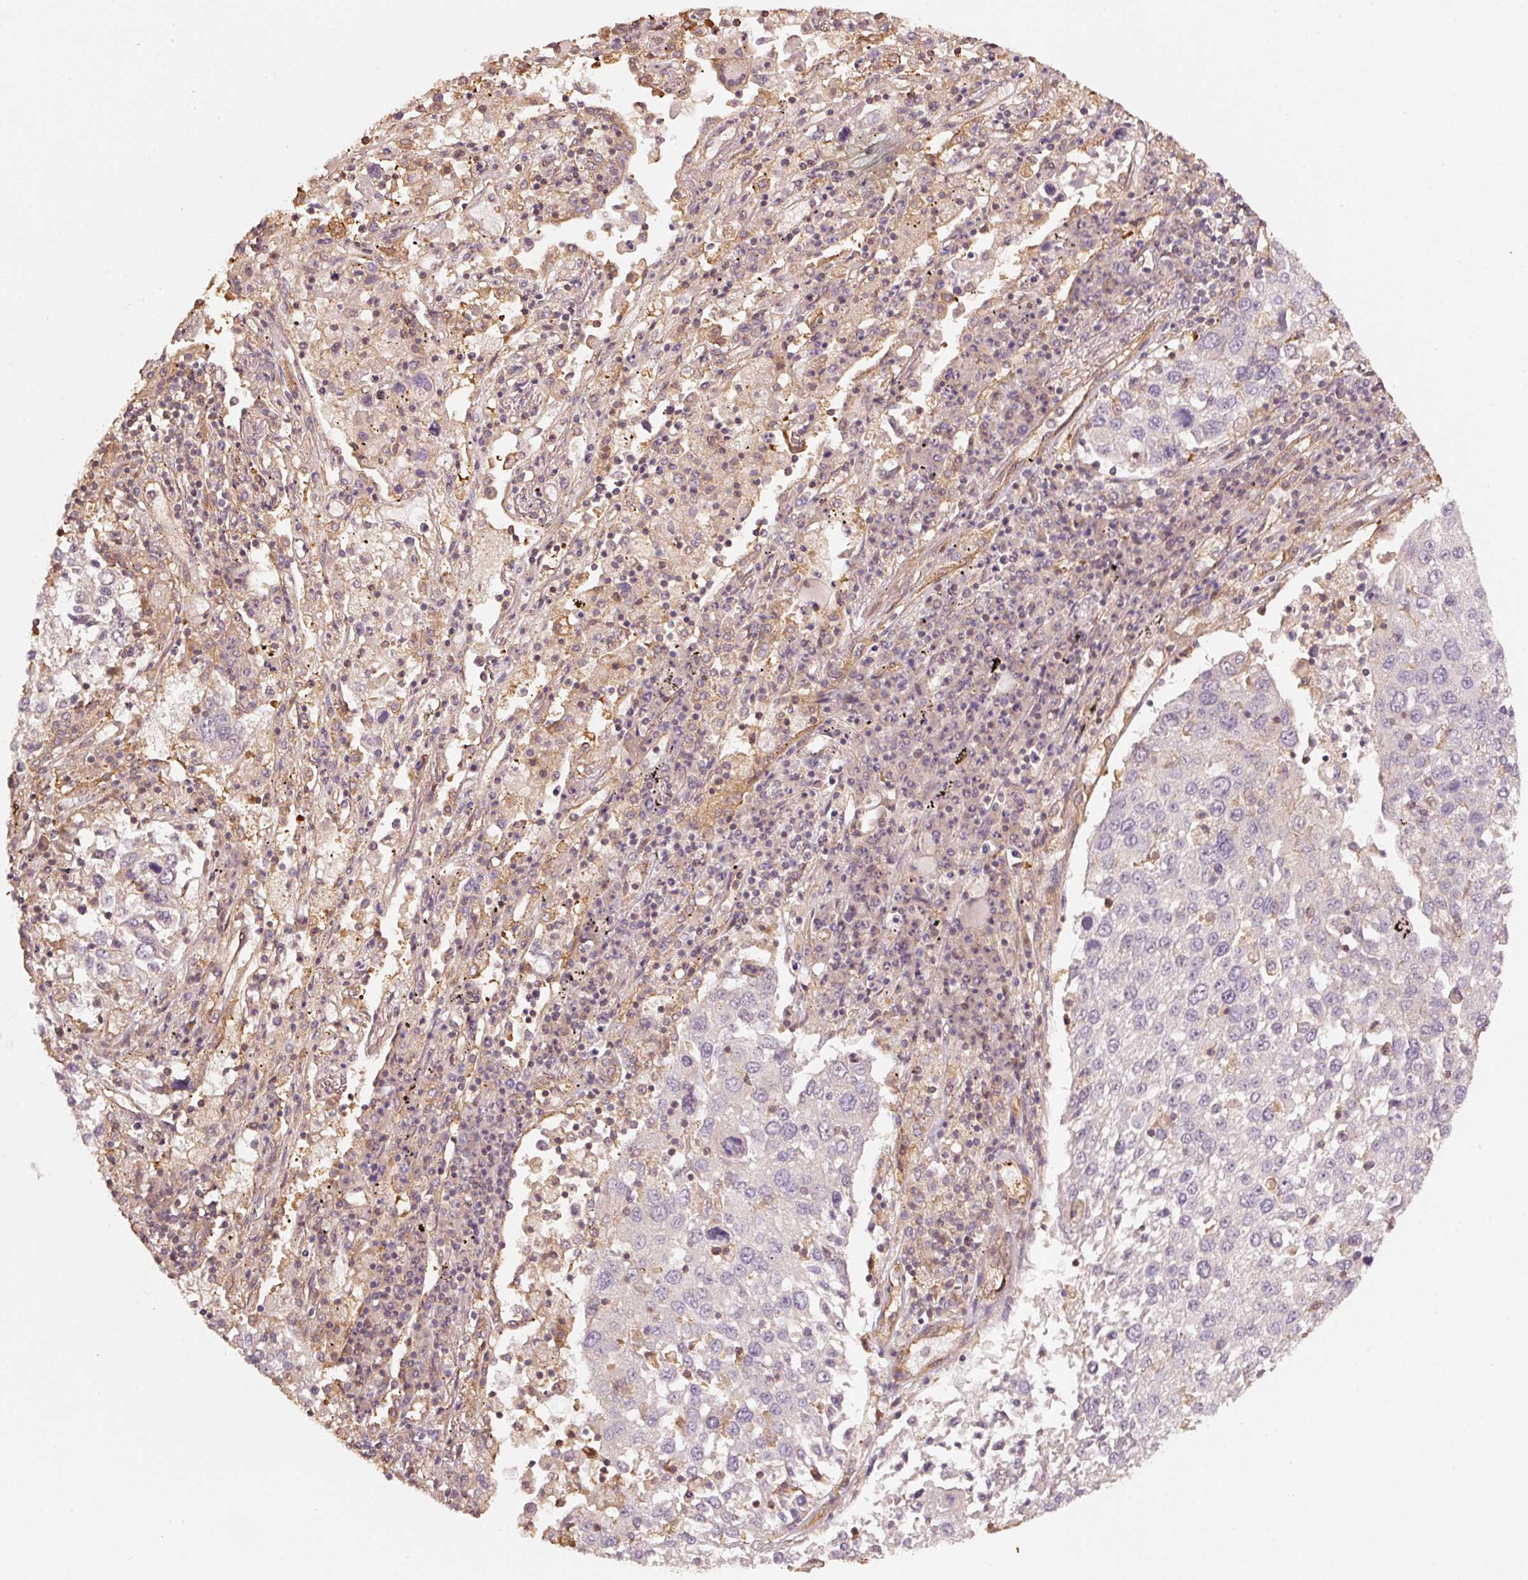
{"staining": {"intensity": "negative", "quantity": "none", "location": "none"}, "tissue": "lung cancer", "cell_type": "Tumor cells", "image_type": "cancer", "snomed": [{"axis": "morphology", "description": "Squamous cell carcinoma, NOS"}, {"axis": "topography", "description": "Lung"}], "caption": "This is an immunohistochemistry histopathology image of human lung cancer. There is no staining in tumor cells.", "gene": "CEP95", "patient": {"sex": "male", "age": 65}}